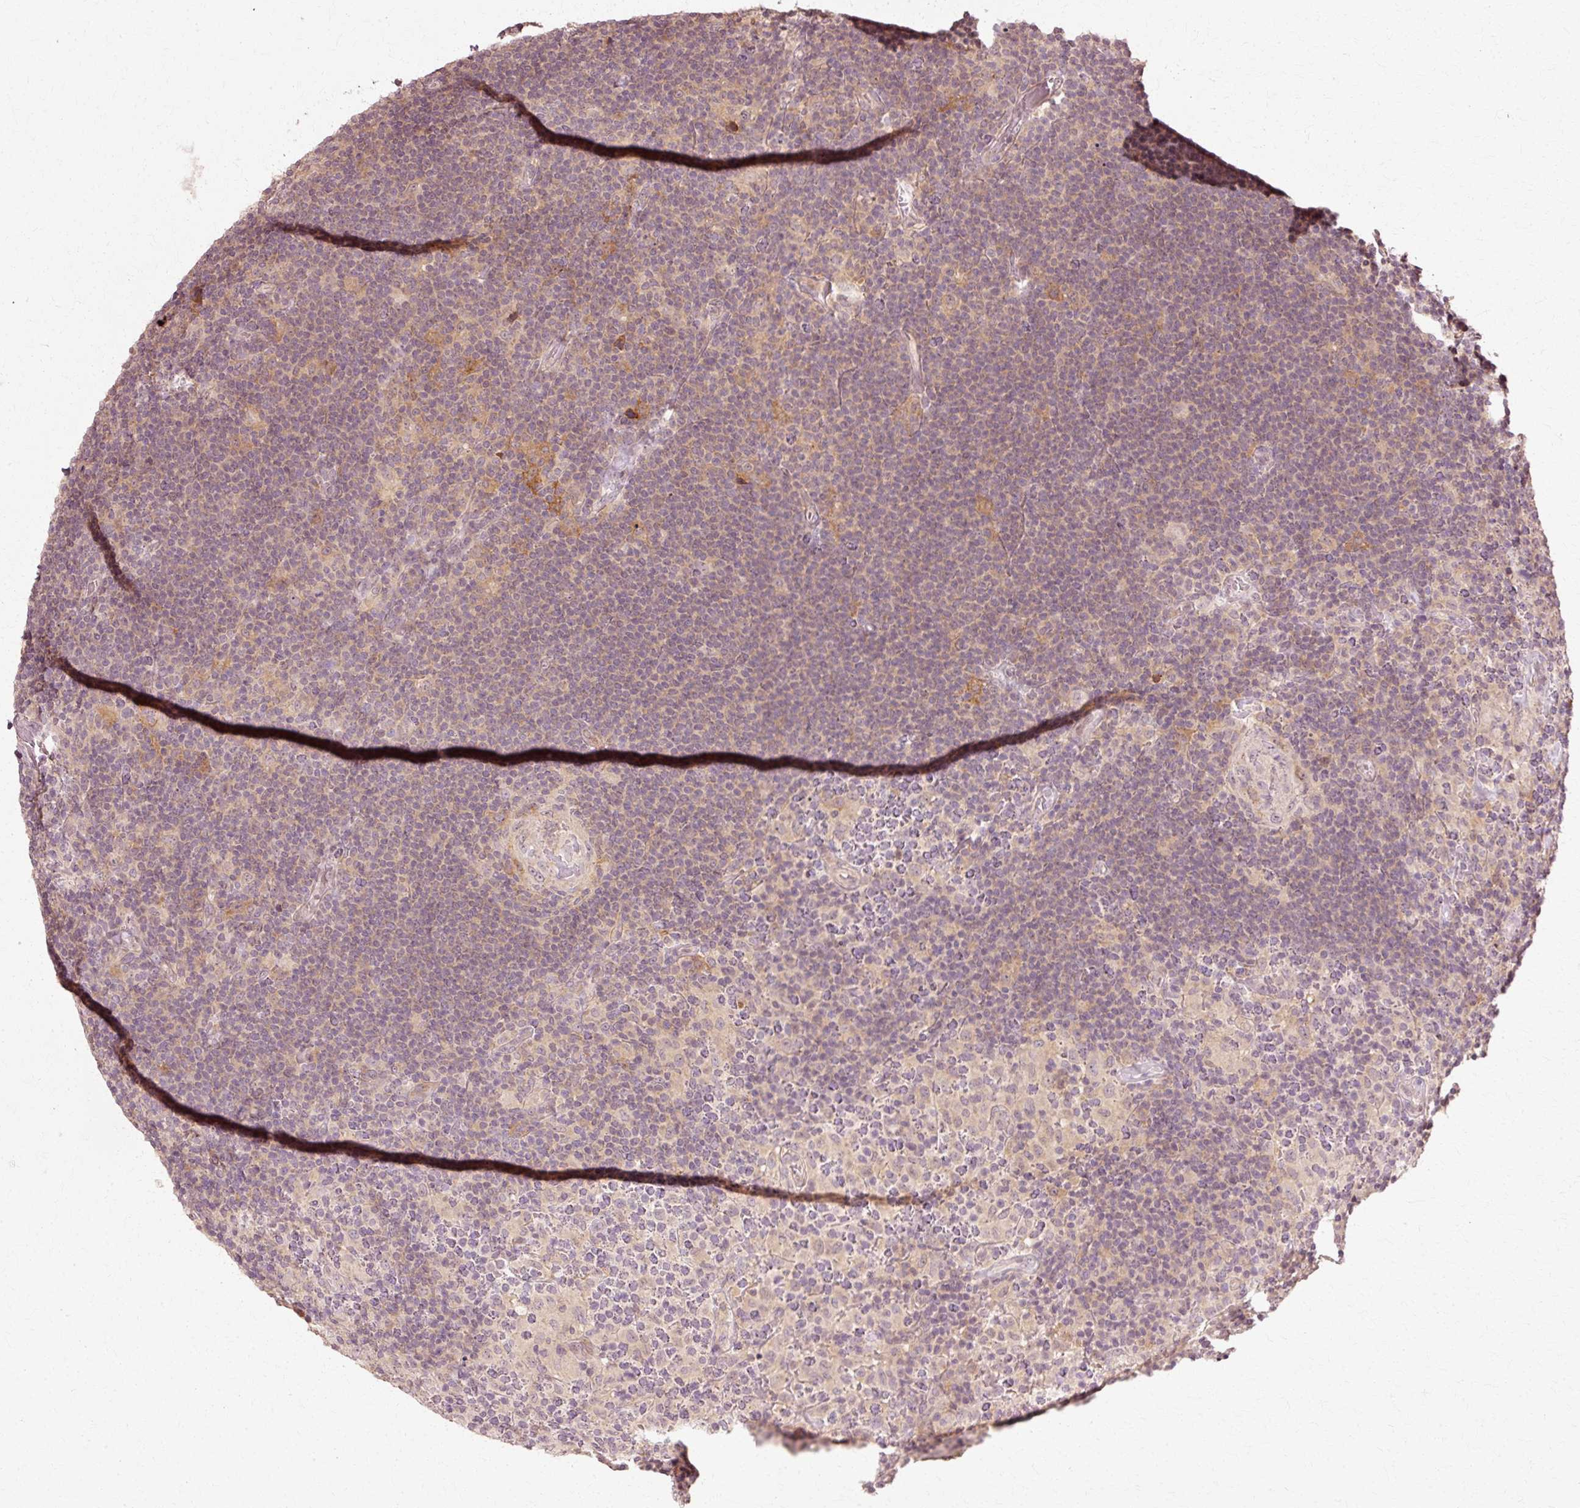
{"staining": {"intensity": "negative", "quantity": "none", "location": "none"}, "tissue": "lymphoma", "cell_type": "Tumor cells", "image_type": "cancer", "snomed": [{"axis": "morphology", "description": "Hodgkin's disease, NOS"}, {"axis": "topography", "description": "Lymph node"}], "caption": "The image displays no staining of tumor cells in lymphoma. (DAB (3,3'-diaminobenzidine) immunohistochemistry (IHC), high magnification).", "gene": "RGPD5", "patient": {"sex": "female", "age": 57}}